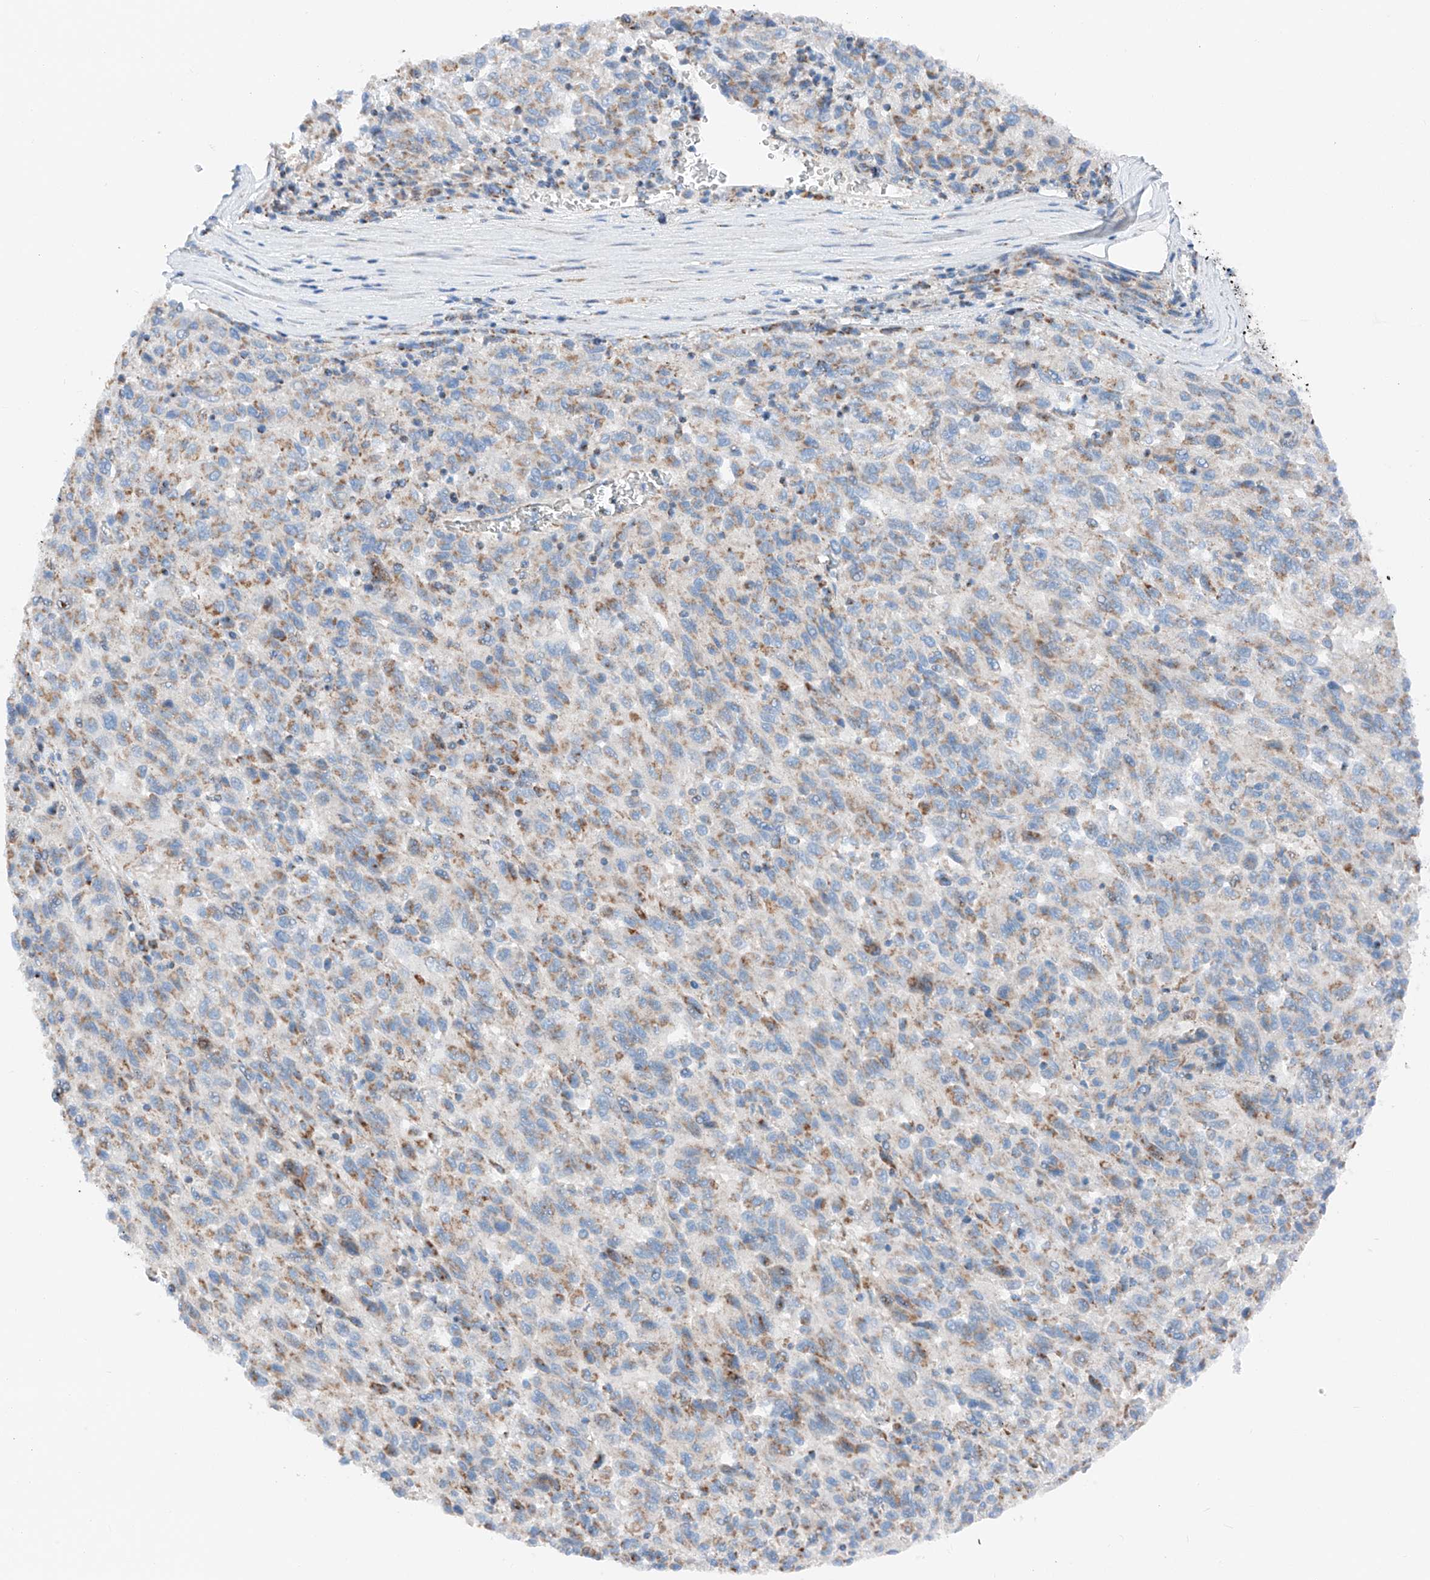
{"staining": {"intensity": "moderate", "quantity": "25%-75%", "location": "cytoplasmic/membranous"}, "tissue": "melanoma", "cell_type": "Tumor cells", "image_type": "cancer", "snomed": [{"axis": "morphology", "description": "Malignant melanoma, Metastatic site"}, {"axis": "topography", "description": "Lung"}], "caption": "Immunohistochemical staining of malignant melanoma (metastatic site) displays medium levels of moderate cytoplasmic/membranous staining in about 25%-75% of tumor cells. (Stains: DAB in brown, nuclei in blue, Microscopy: brightfield microscopy at high magnification).", "gene": "MRAP", "patient": {"sex": "male", "age": 64}}